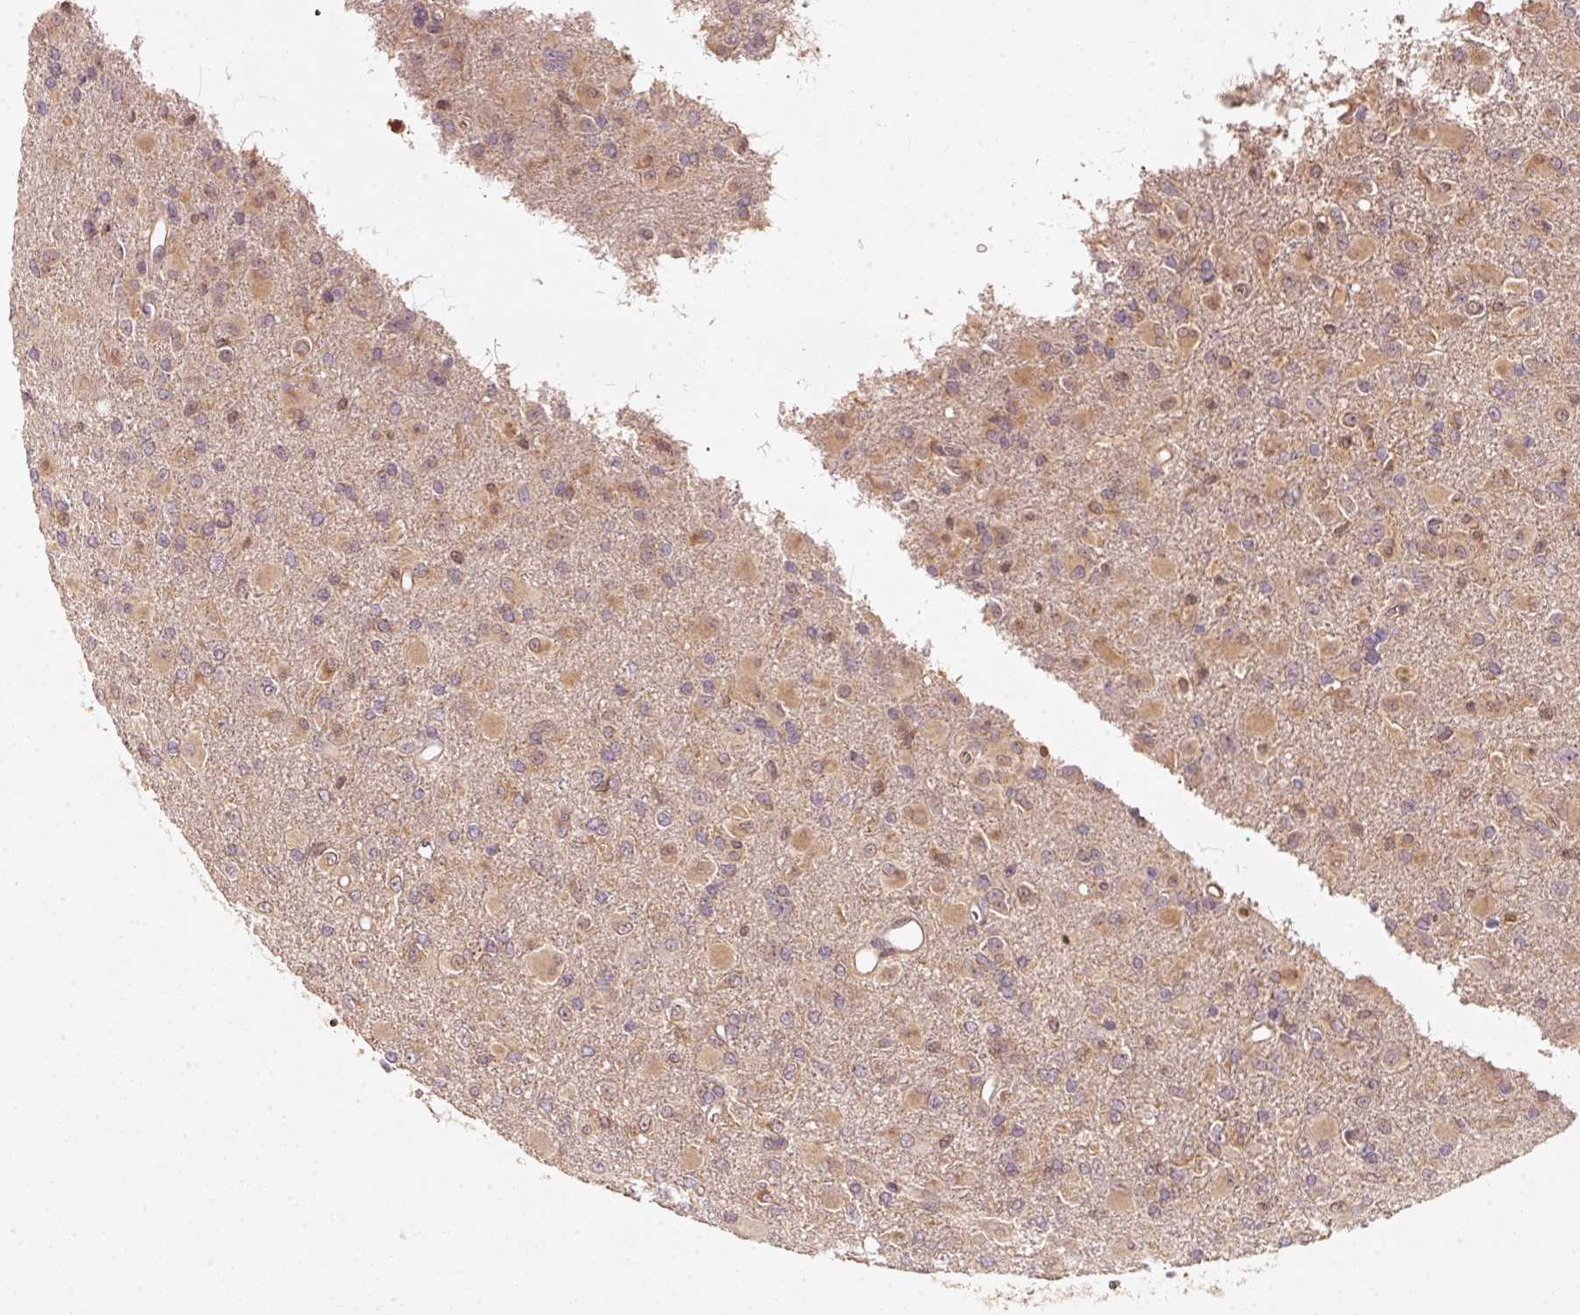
{"staining": {"intensity": "weak", "quantity": ">75%", "location": "cytoplasmic/membranous"}, "tissue": "glioma", "cell_type": "Tumor cells", "image_type": "cancer", "snomed": [{"axis": "morphology", "description": "Glioma, malignant, Low grade"}, {"axis": "topography", "description": "Brain"}], "caption": "Human malignant glioma (low-grade) stained with a protein marker shows weak staining in tumor cells.", "gene": "RRAS2", "patient": {"sex": "male", "age": 65}}